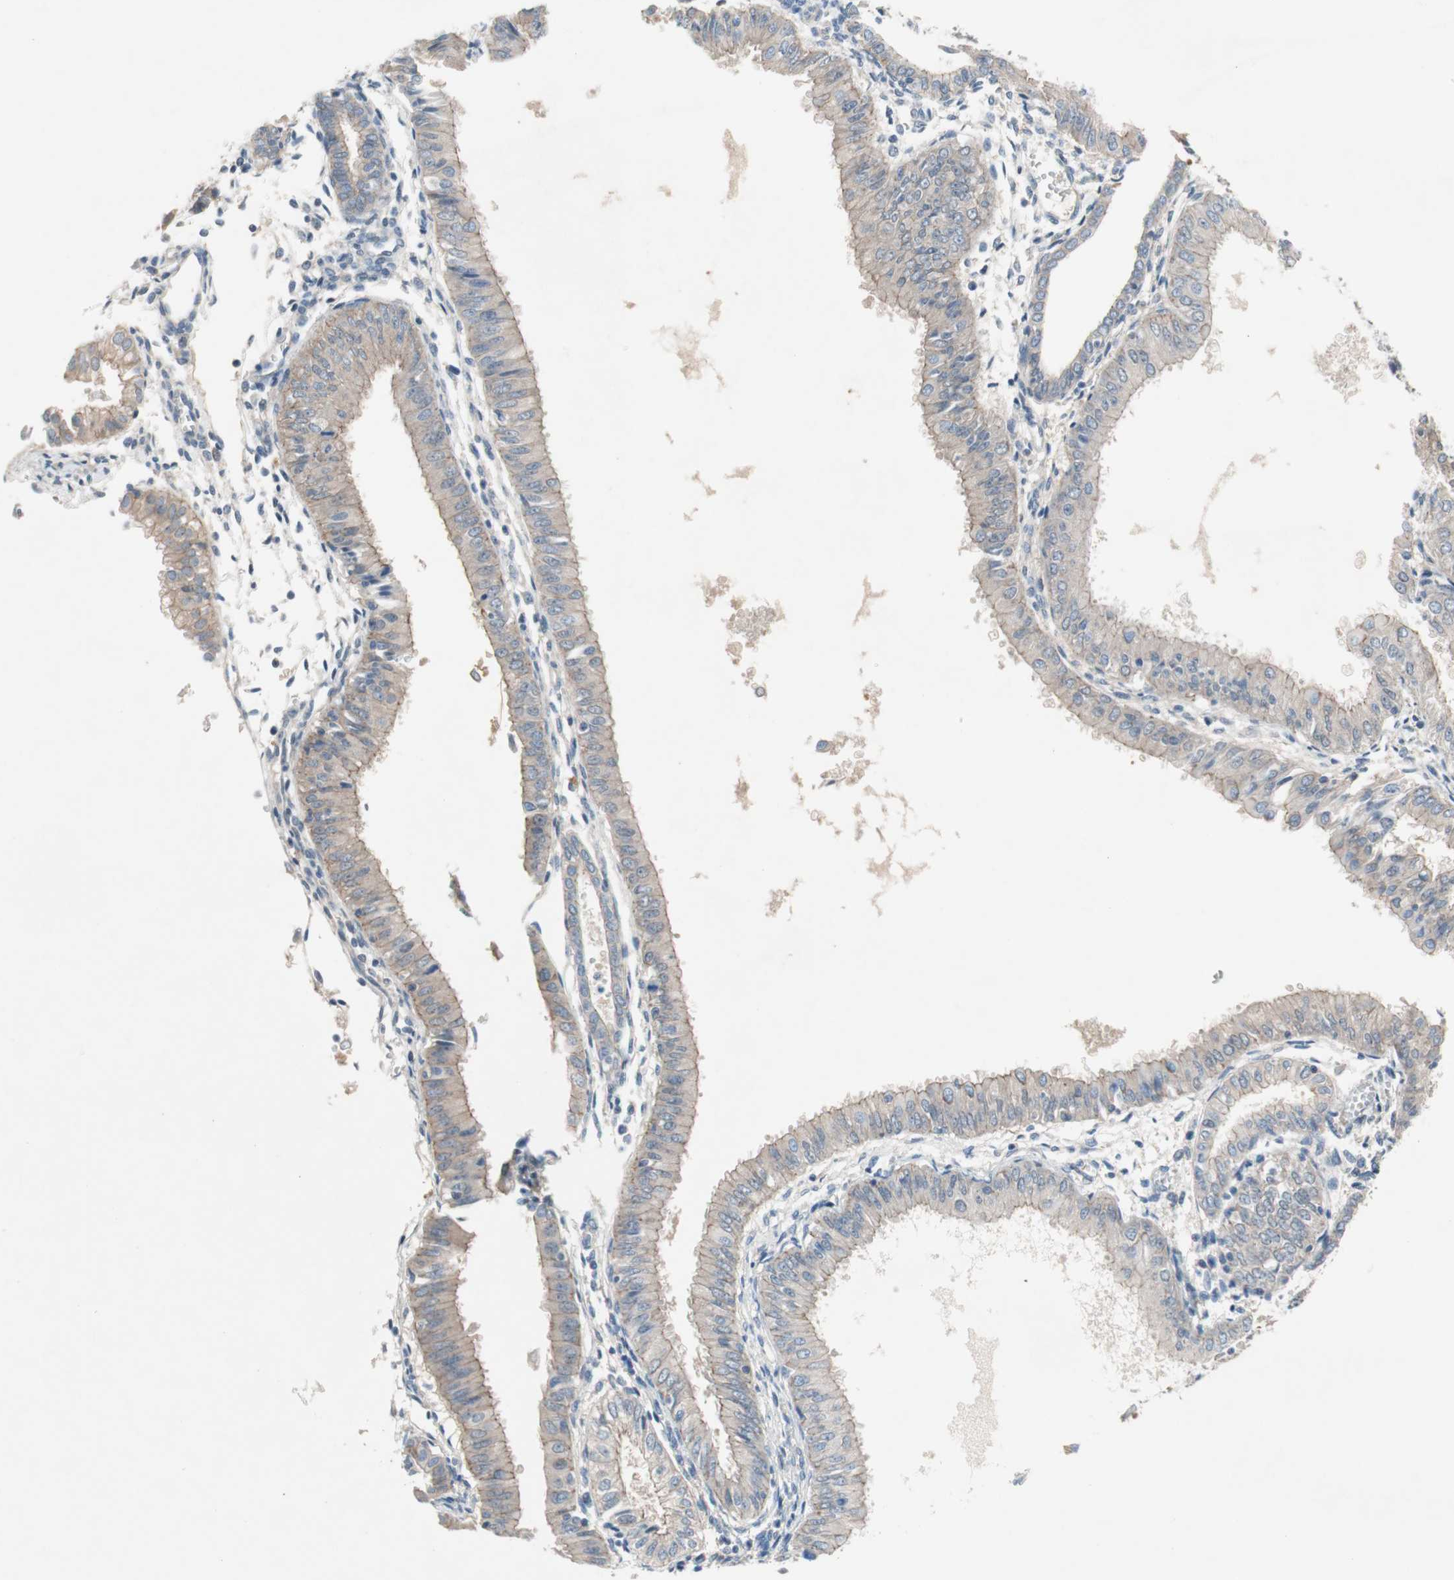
{"staining": {"intensity": "weak", "quantity": "<25%", "location": "cytoplasmic/membranous"}, "tissue": "endometrial cancer", "cell_type": "Tumor cells", "image_type": "cancer", "snomed": [{"axis": "morphology", "description": "Adenocarcinoma, NOS"}, {"axis": "topography", "description": "Endometrium"}], "caption": "Tumor cells are negative for protein expression in human endometrial cancer.", "gene": "GLUL", "patient": {"sex": "female", "age": 53}}